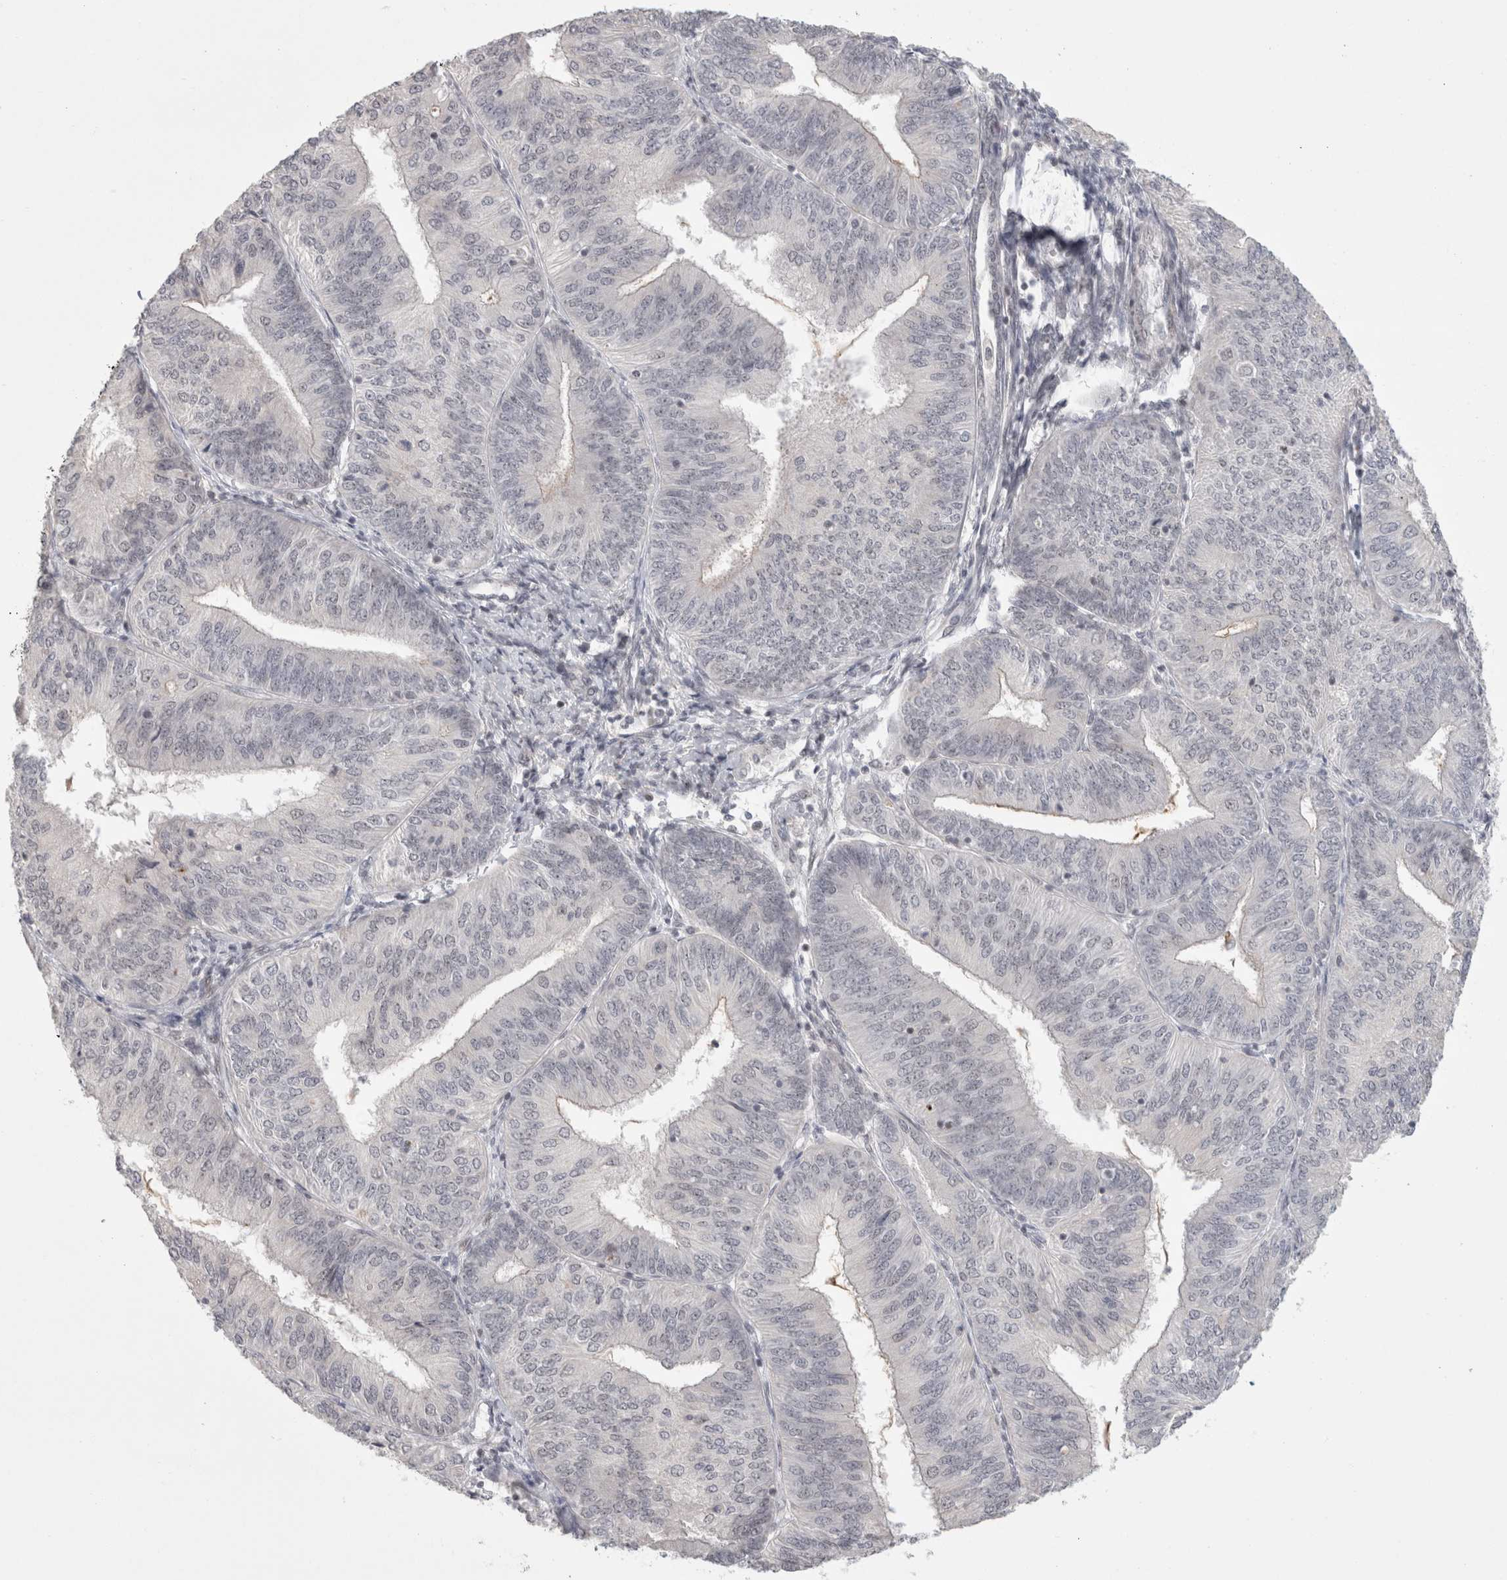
{"staining": {"intensity": "negative", "quantity": "none", "location": "none"}, "tissue": "endometrial cancer", "cell_type": "Tumor cells", "image_type": "cancer", "snomed": [{"axis": "morphology", "description": "Adenocarcinoma, NOS"}, {"axis": "topography", "description": "Endometrium"}], "caption": "A histopathology image of human endometrial cancer is negative for staining in tumor cells.", "gene": "SENP6", "patient": {"sex": "female", "age": 58}}